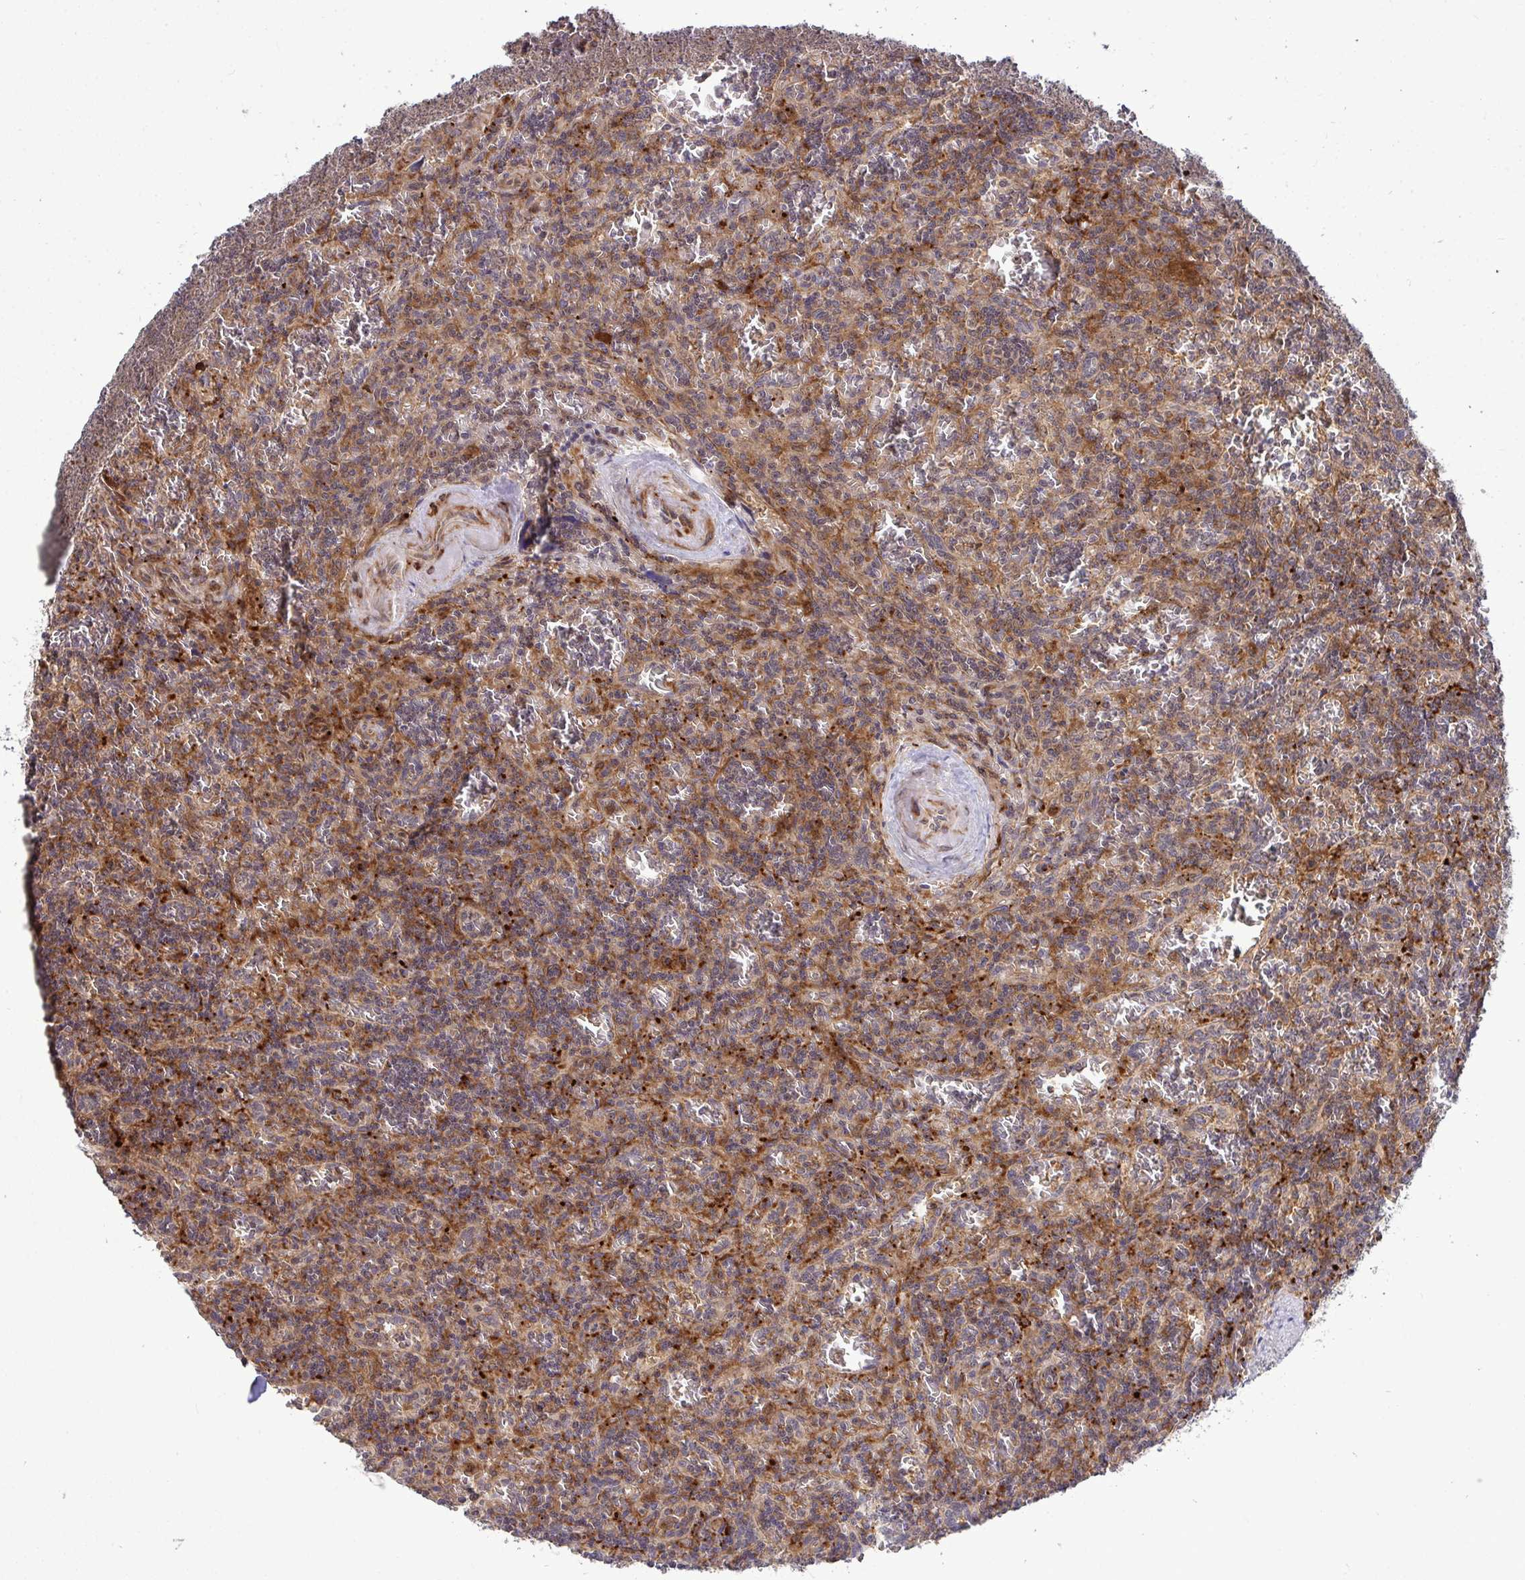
{"staining": {"intensity": "moderate", "quantity": "25%-75%", "location": "cytoplasmic/membranous"}, "tissue": "lymphoma", "cell_type": "Tumor cells", "image_type": "cancer", "snomed": [{"axis": "morphology", "description": "Malignant lymphoma, non-Hodgkin's type, Low grade"}, {"axis": "topography", "description": "Spleen"}], "caption": "Protein staining by immunohistochemistry demonstrates moderate cytoplasmic/membranous expression in approximately 25%-75% of tumor cells in malignant lymphoma, non-Hodgkin's type (low-grade).", "gene": "TRIM44", "patient": {"sex": "male", "age": 73}}